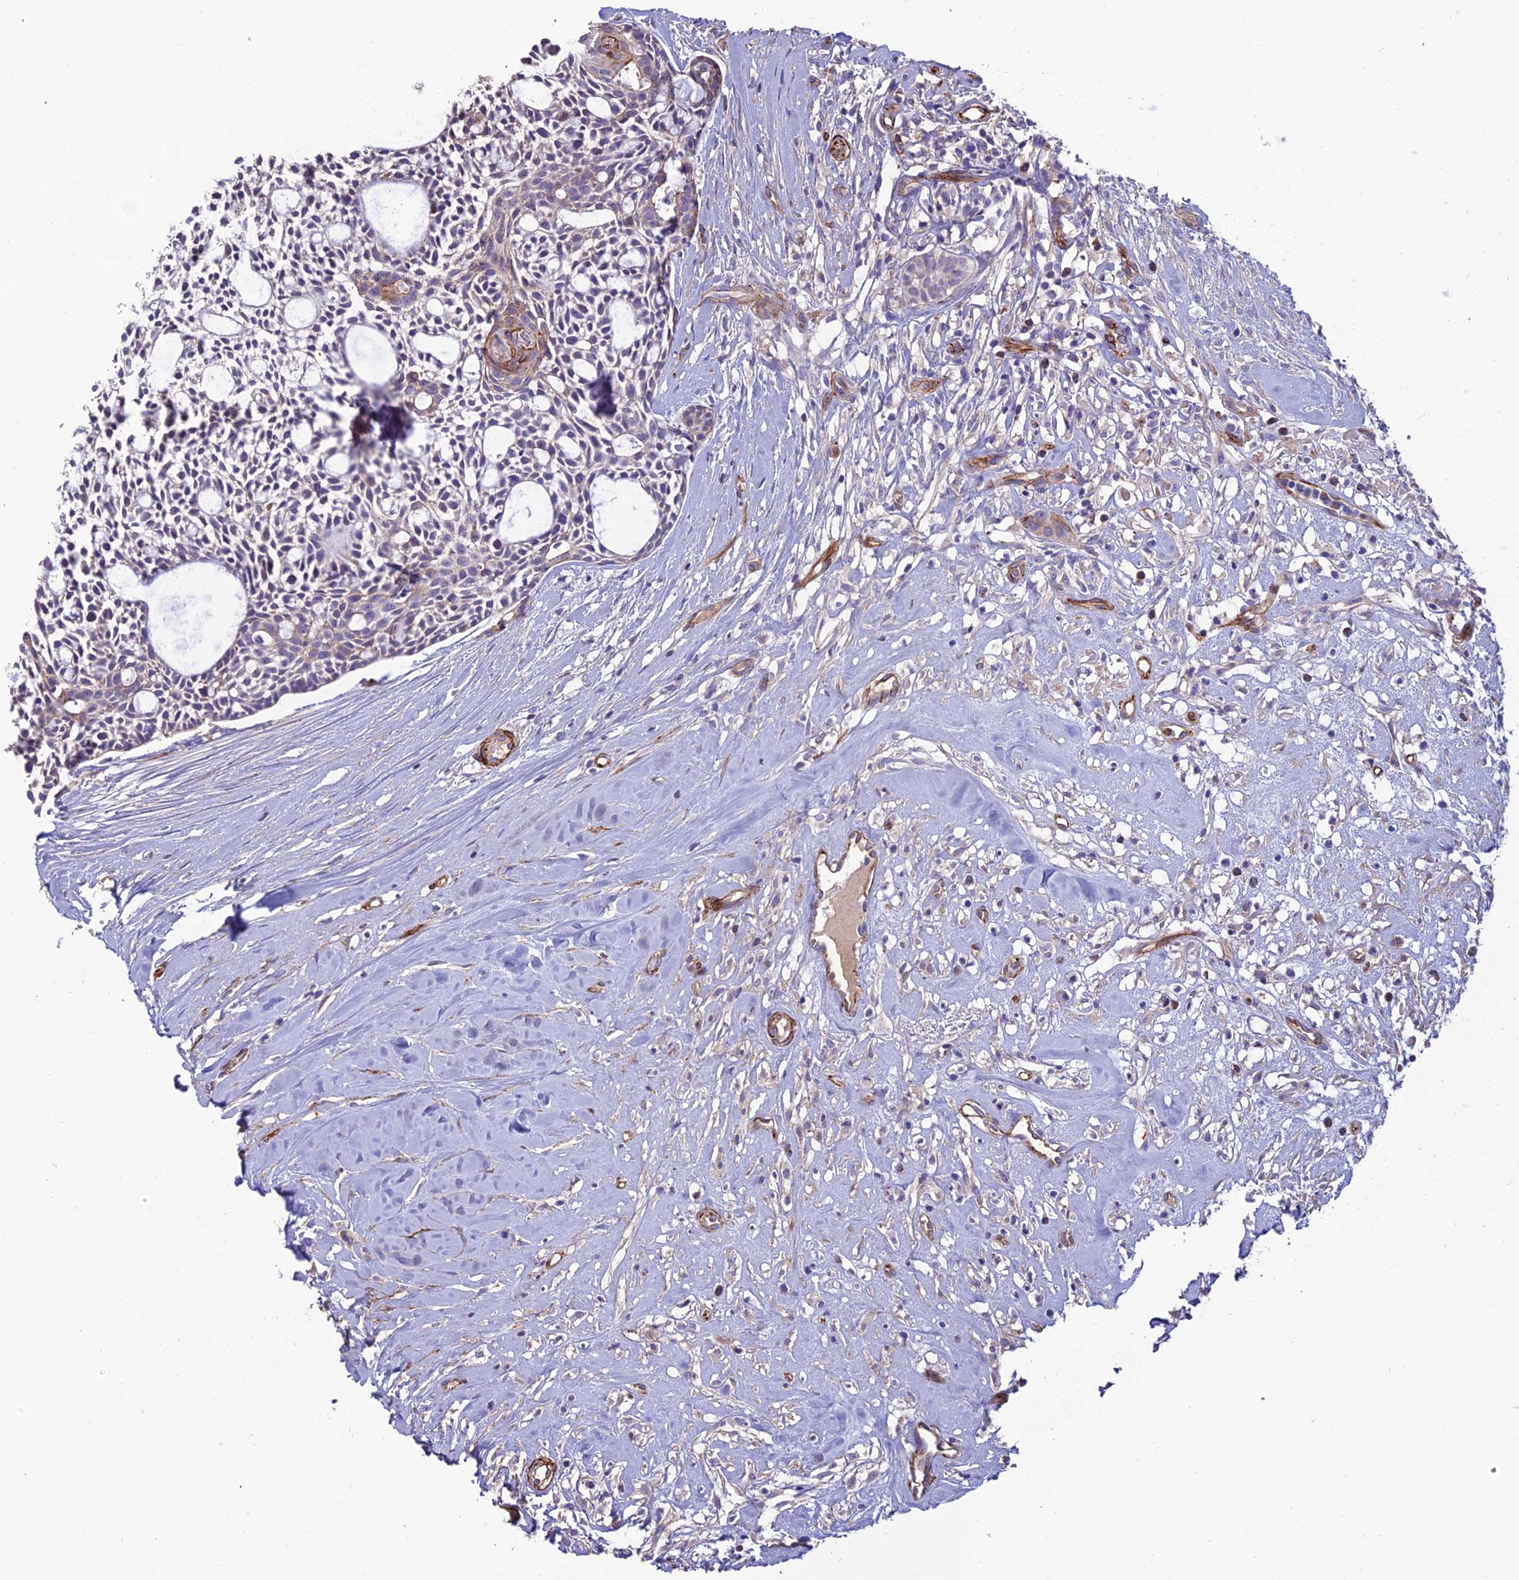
{"staining": {"intensity": "weak", "quantity": "<25%", "location": "cytoplasmic/membranous"}, "tissue": "head and neck cancer", "cell_type": "Tumor cells", "image_type": "cancer", "snomed": [{"axis": "morphology", "description": "Adenocarcinoma, NOS"}, {"axis": "topography", "description": "Subcutis"}, {"axis": "topography", "description": "Head-Neck"}], "caption": "This histopathology image is of head and neck cancer stained with immunohistochemistry (IHC) to label a protein in brown with the nuclei are counter-stained blue. There is no expression in tumor cells.", "gene": "REX1BD", "patient": {"sex": "female", "age": 73}}